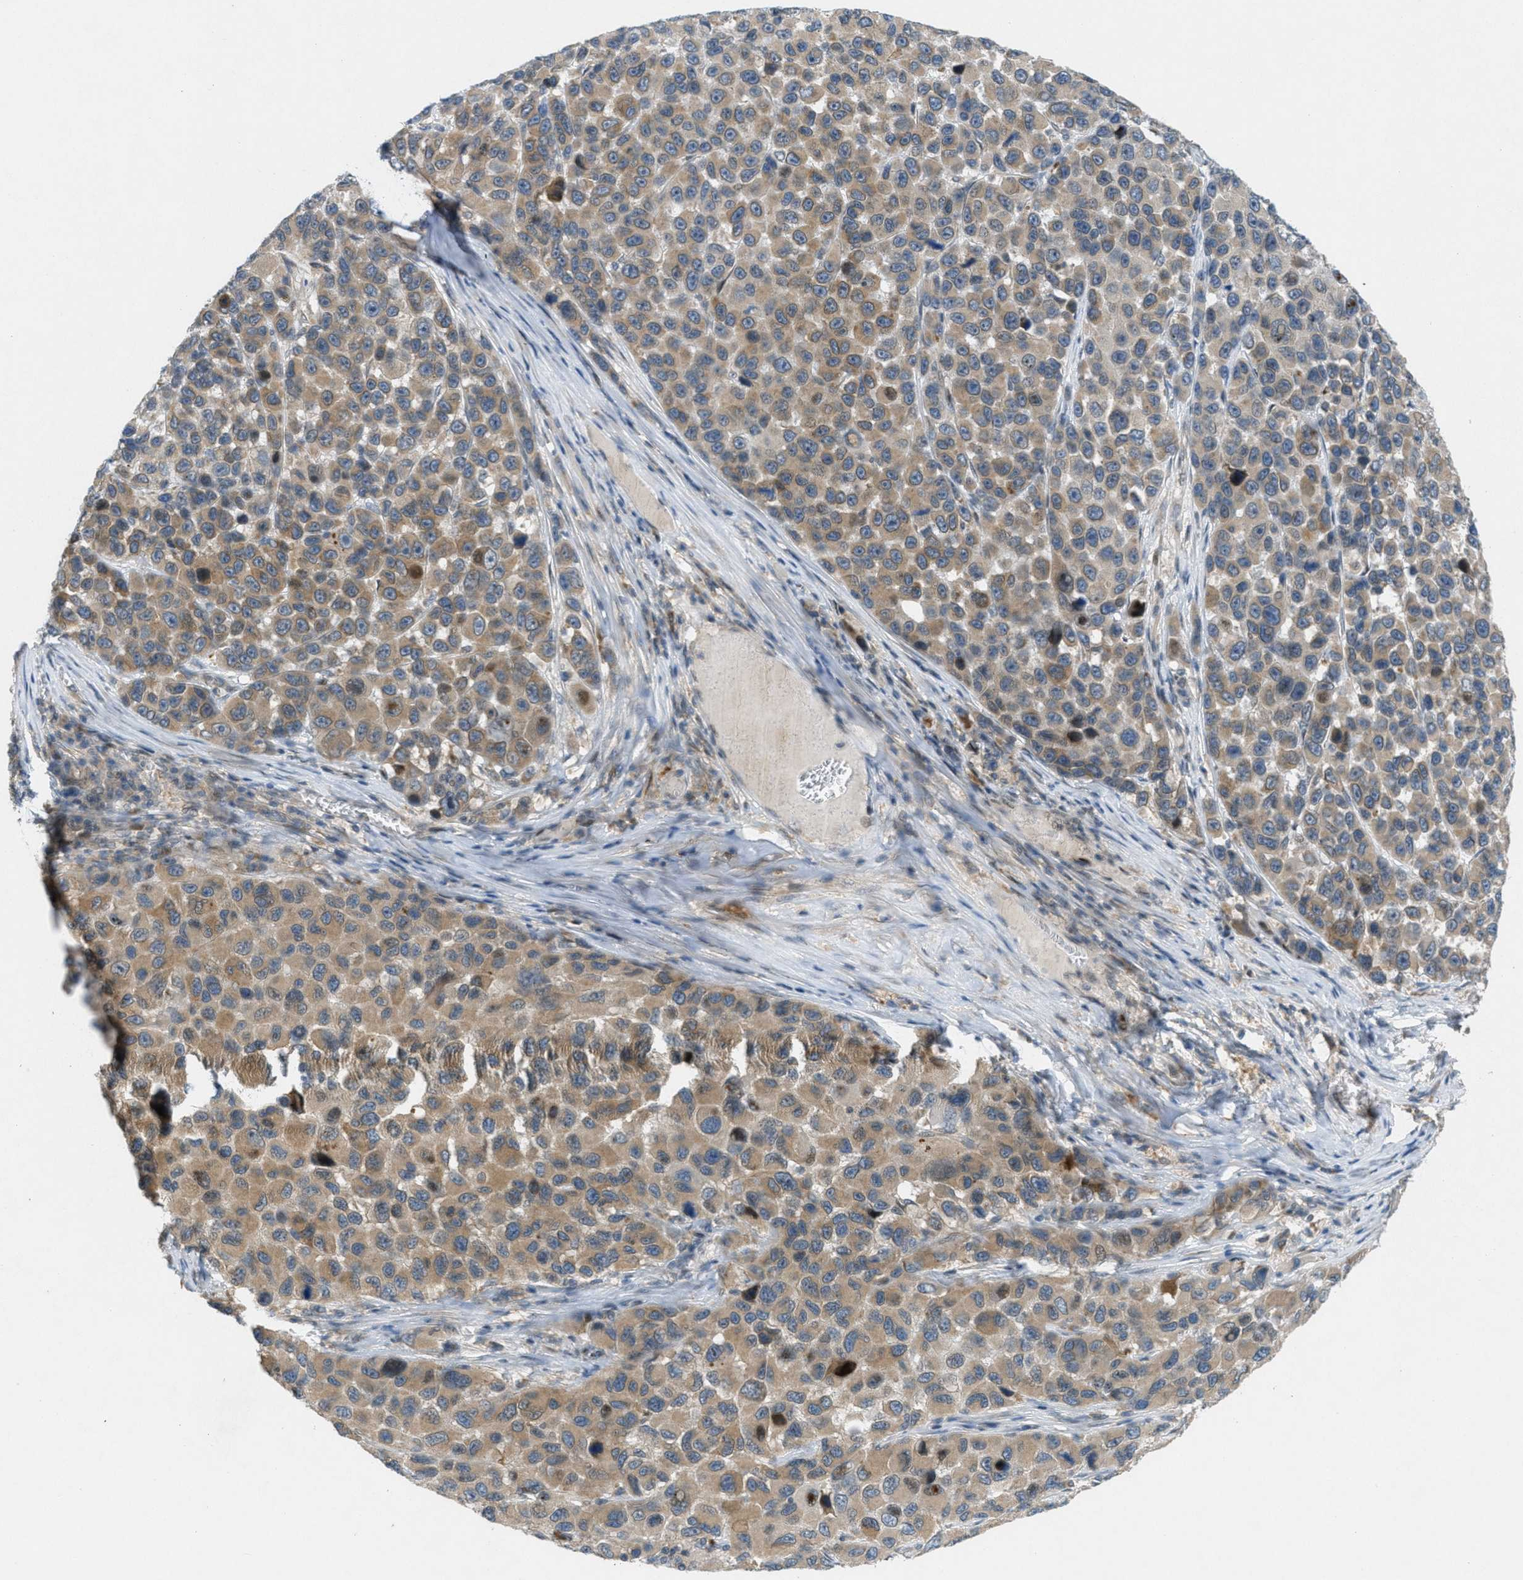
{"staining": {"intensity": "weak", "quantity": ">75%", "location": "cytoplasmic/membranous"}, "tissue": "melanoma", "cell_type": "Tumor cells", "image_type": "cancer", "snomed": [{"axis": "morphology", "description": "Malignant melanoma, NOS"}, {"axis": "topography", "description": "Skin"}], "caption": "A low amount of weak cytoplasmic/membranous staining is identified in approximately >75% of tumor cells in malignant melanoma tissue.", "gene": "SIGMAR1", "patient": {"sex": "male", "age": 53}}